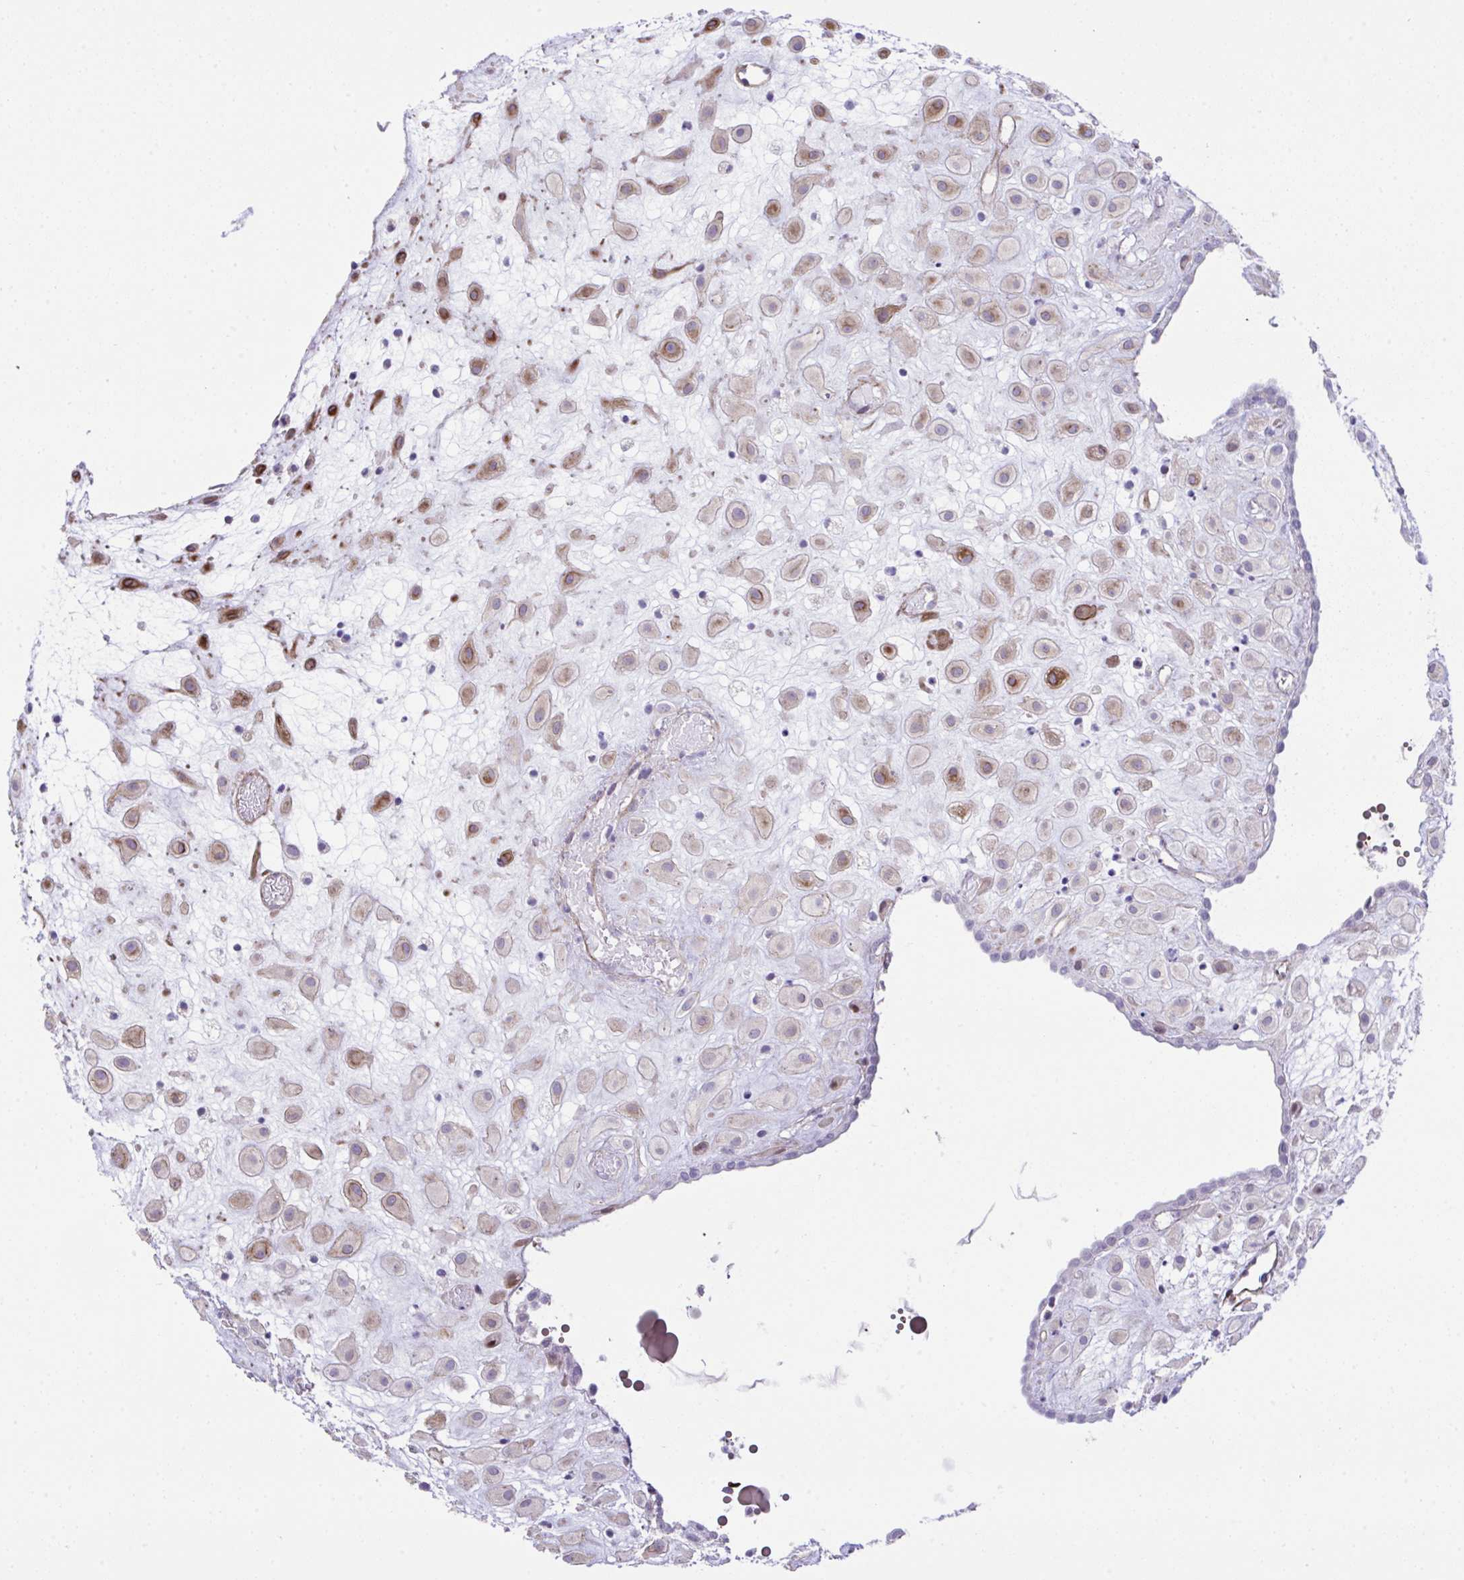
{"staining": {"intensity": "moderate", "quantity": "25%-75%", "location": "cytoplasmic/membranous"}, "tissue": "placenta", "cell_type": "Decidual cells", "image_type": "normal", "snomed": [{"axis": "morphology", "description": "Normal tissue, NOS"}, {"axis": "topography", "description": "Placenta"}], "caption": "A brown stain shows moderate cytoplasmic/membranous staining of a protein in decidual cells of normal human placenta.", "gene": "FBXO34", "patient": {"sex": "female", "age": 24}}